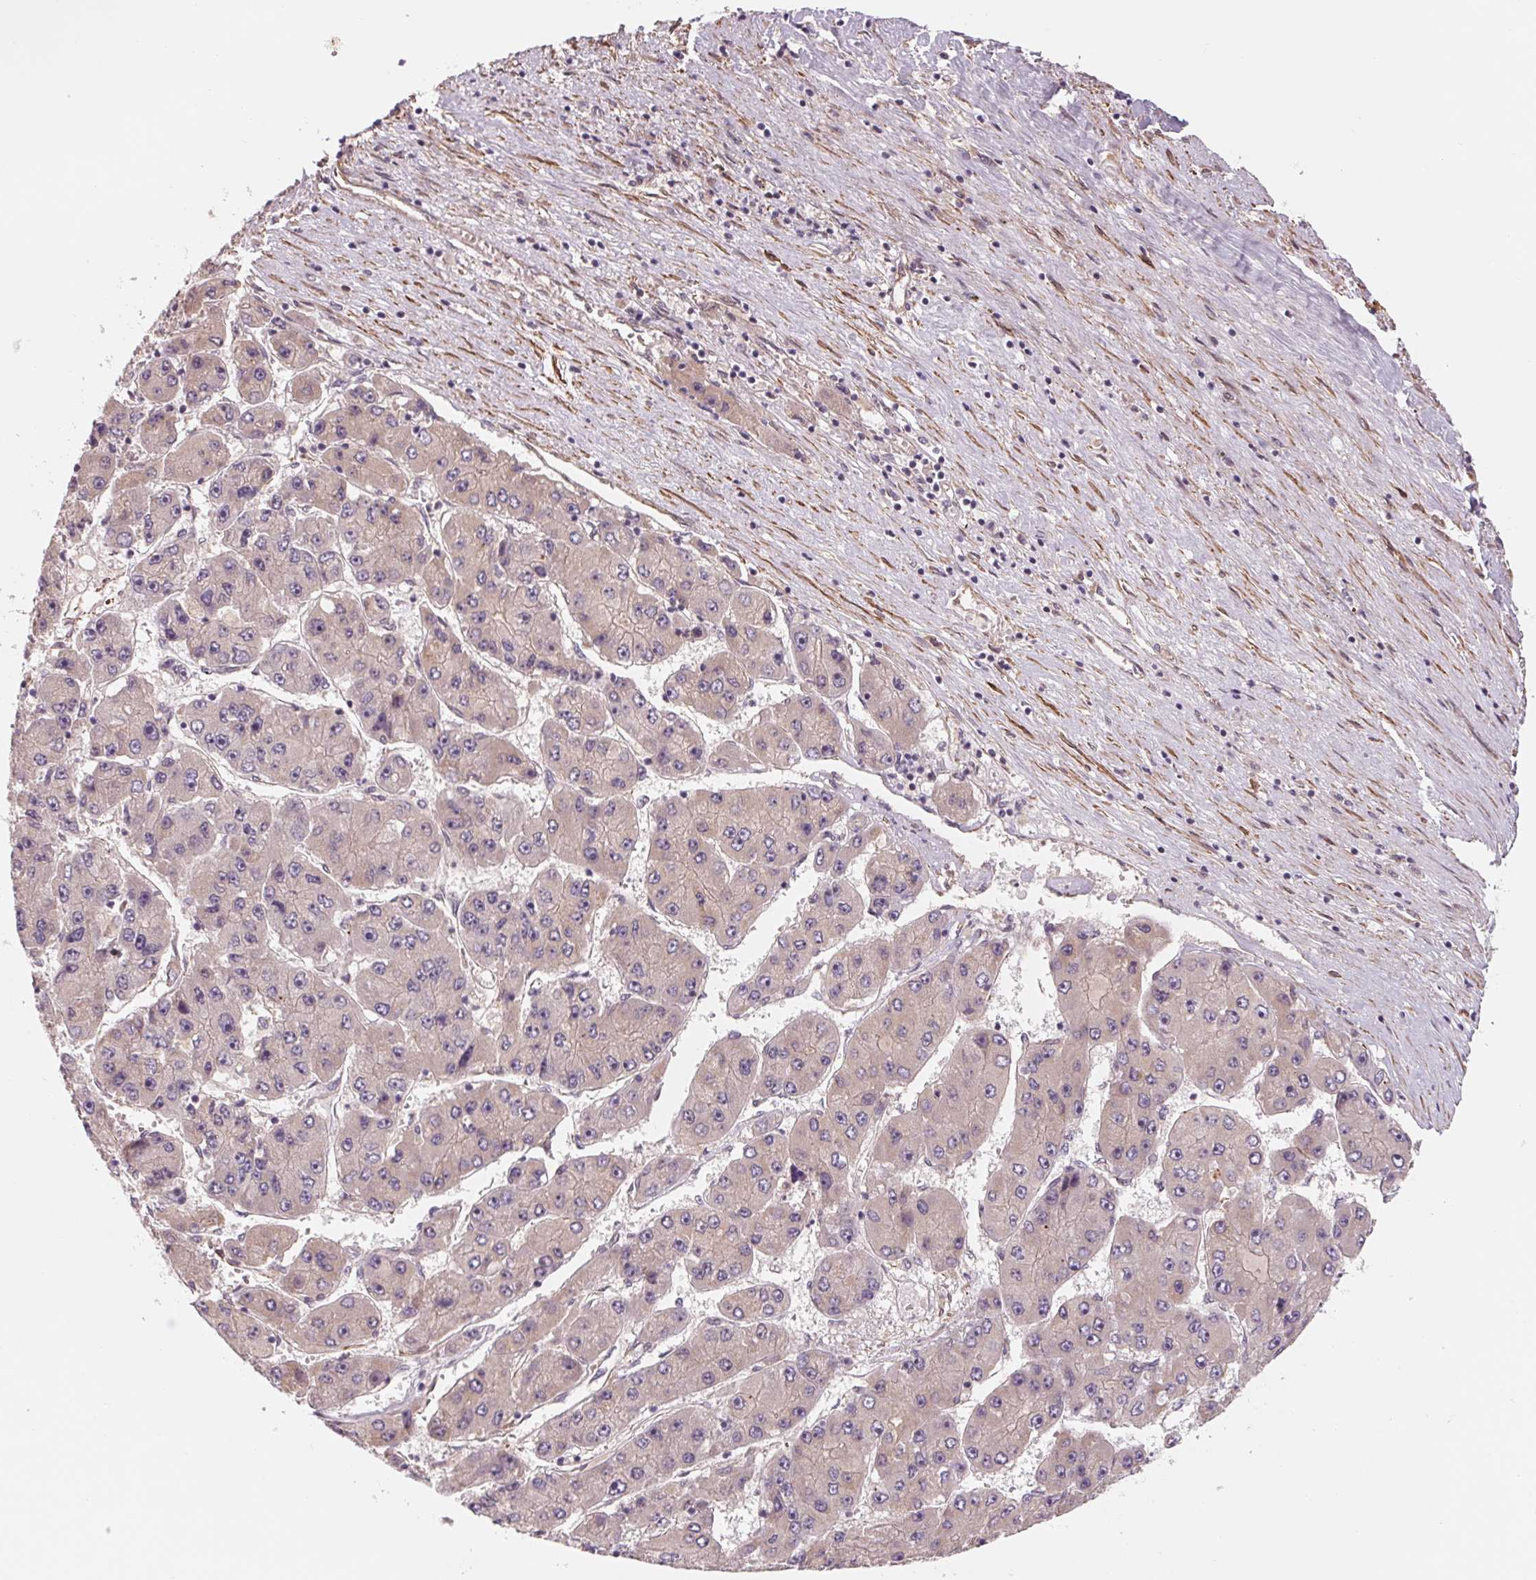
{"staining": {"intensity": "negative", "quantity": "none", "location": "none"}, "tissue": "liver cancer", "cell_type": "Tumor cells", "image_type": "cancer", "snomed": [{"axis": "morphology", "description": "Carcinoma, Hepatocellular, NOS"}, {"axis": "topography", "description": "Liver"}], "caption": "The IHC histopathology image has no significant positivity in tumor cells of liver cancer (hepatocellular carcinoma) tissue. (DAB immunohistochemistry visualized using brightfield microscopy, high magnification).", "gene": "CCDC112", "patient": {"sex": "female", "age": 61}}